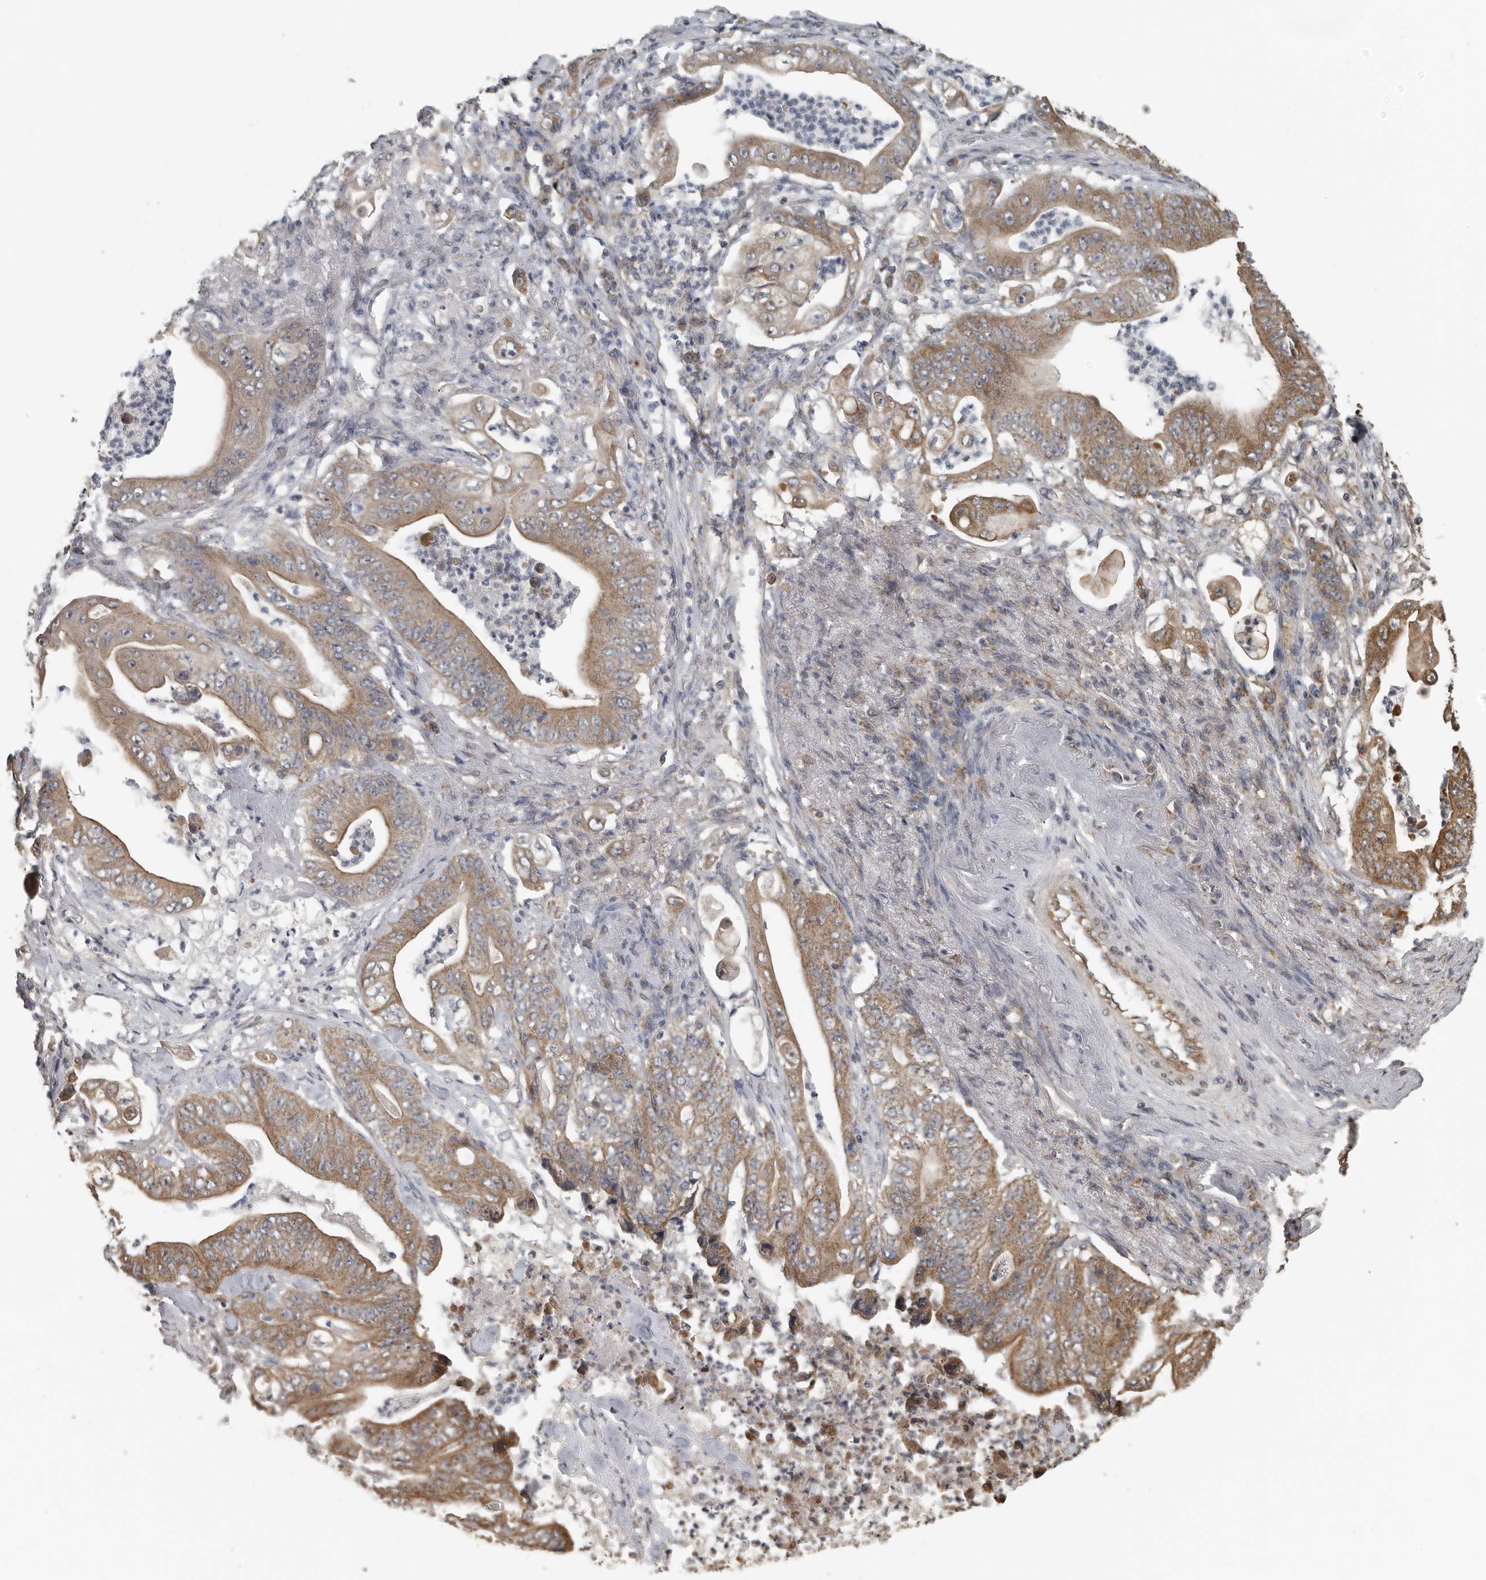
{"staining": {"intensity": "moderate", "quantity": ">75%", "location": "cytoplasmic/membranous"}, "tissue": "stomach cancer", "cell_type": "Tumor cells", "image_type": "cancer", "snomed": [{"axis": "morphology", "description": "Adenocarcinoma, NOS"}, {"axis": "topography", "description": "Stomach"}], "caption": "IHC staining of adenocarcinoma (stomach), which reveals medium levels of moderate cytoplasmic/membranous expression in approximately >75% of tumor cells indicating moderate cytoplasmic/membranous protein expression. The staining was performed using DAB (brown) for protein detection and nuclei were counterstained in hematoxylin (blue).", "gene": "AFAP1", "patient": {"sex": "female", "age": 73}}